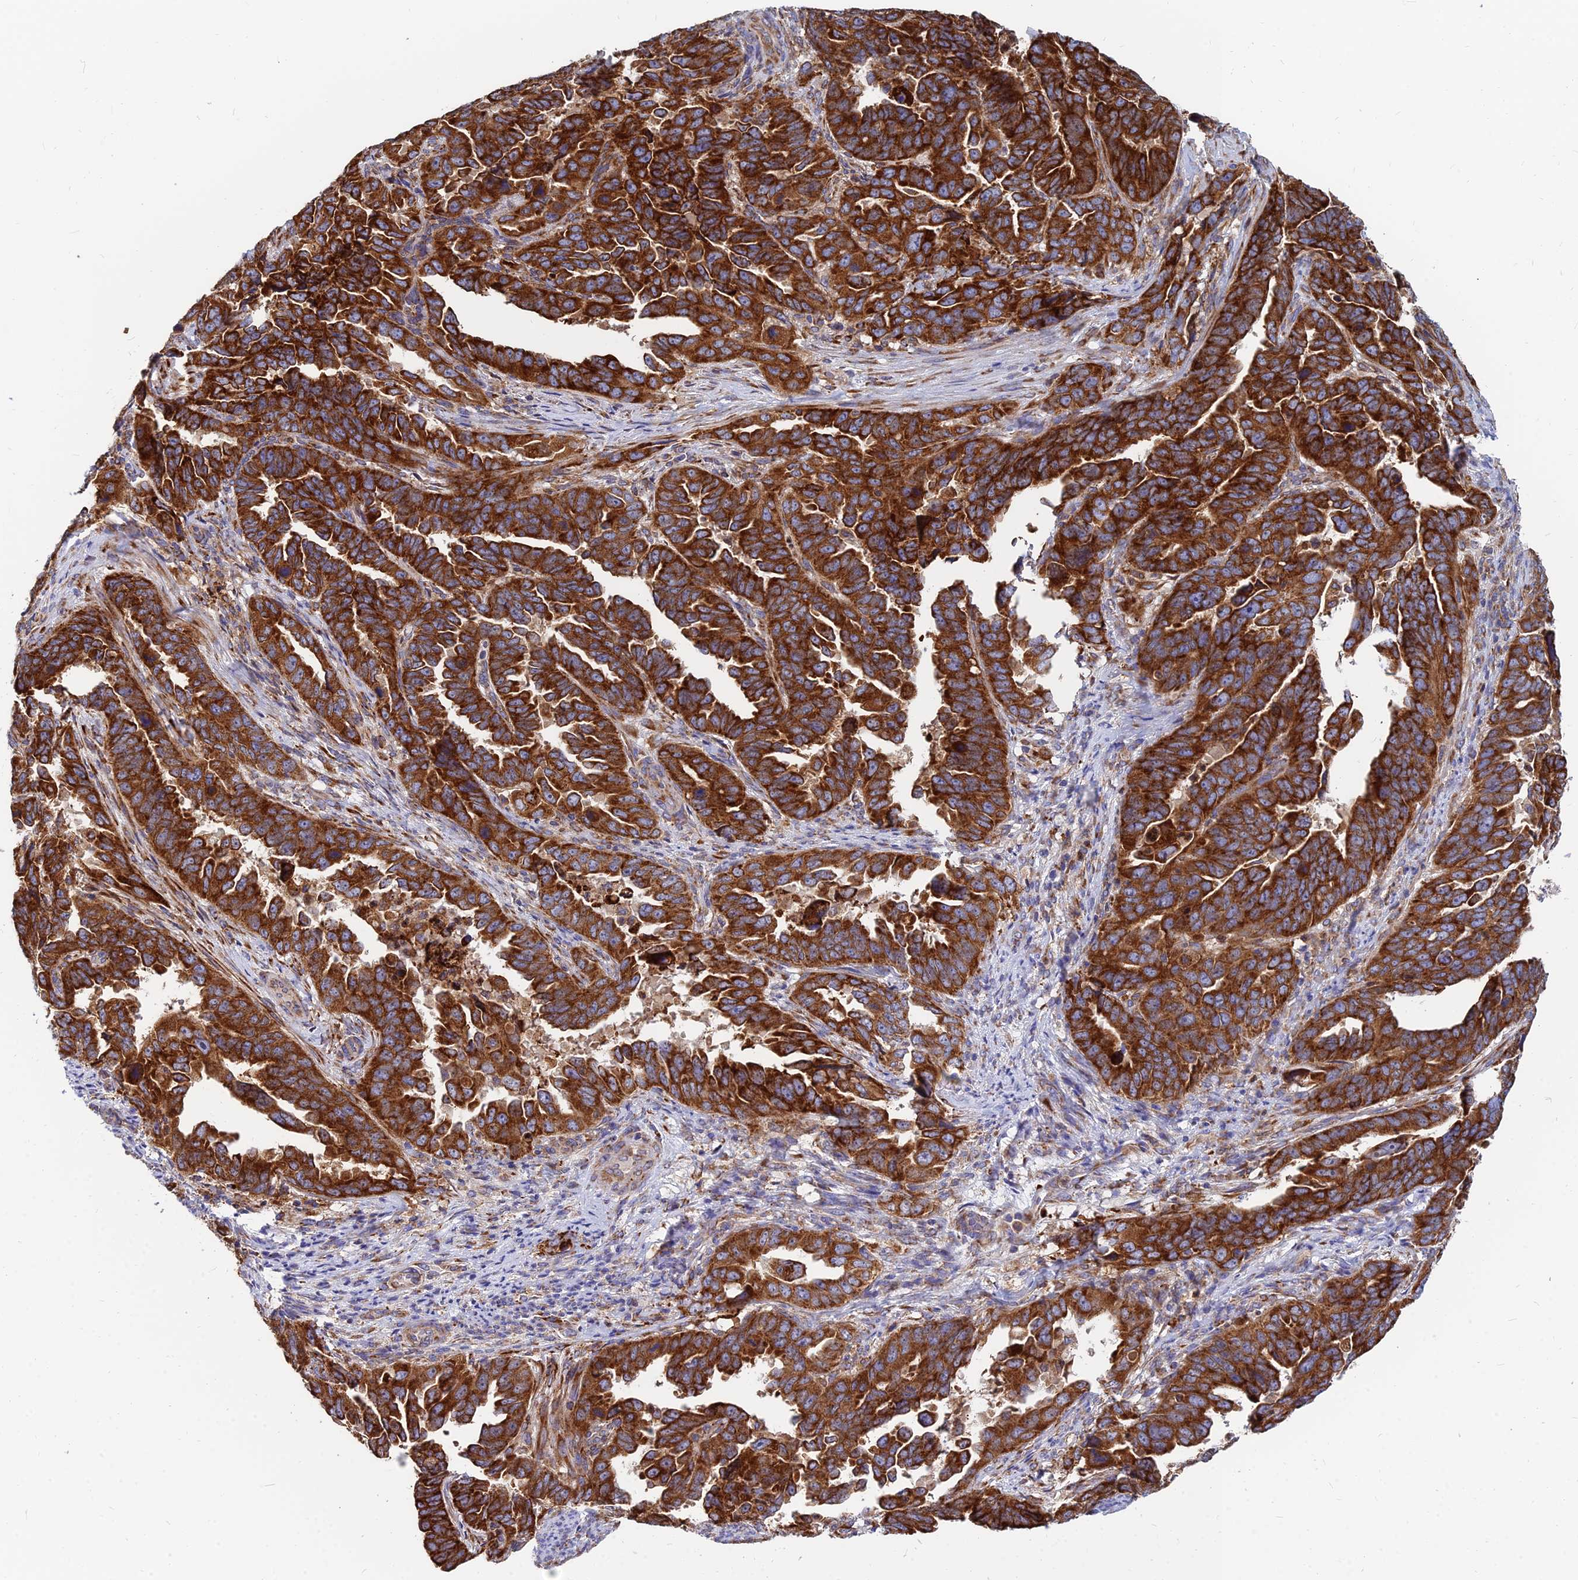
{"staining": {"intensity": "strong", "quantity": ">75%", "location": "cytoplasmic/membranous"}, "tissue": "endometrial cancer", "cell_type": "Tumor cells", "image_type": "cancer", "snomed": [{"axis": "morphology", "description": "Adenocarcinoma, NOS"}, {"axis": "topography", "description": "Endometrium"}], "caption": "Approximately >75% of tumor cells in human endometrial adenocarcinoma display strong cytoplasmic/membranous protein positivity as visualized by brown immunohistochemical staining.", "gene": "CCT6B", "patient": {"sex": "female", "age": 65}}